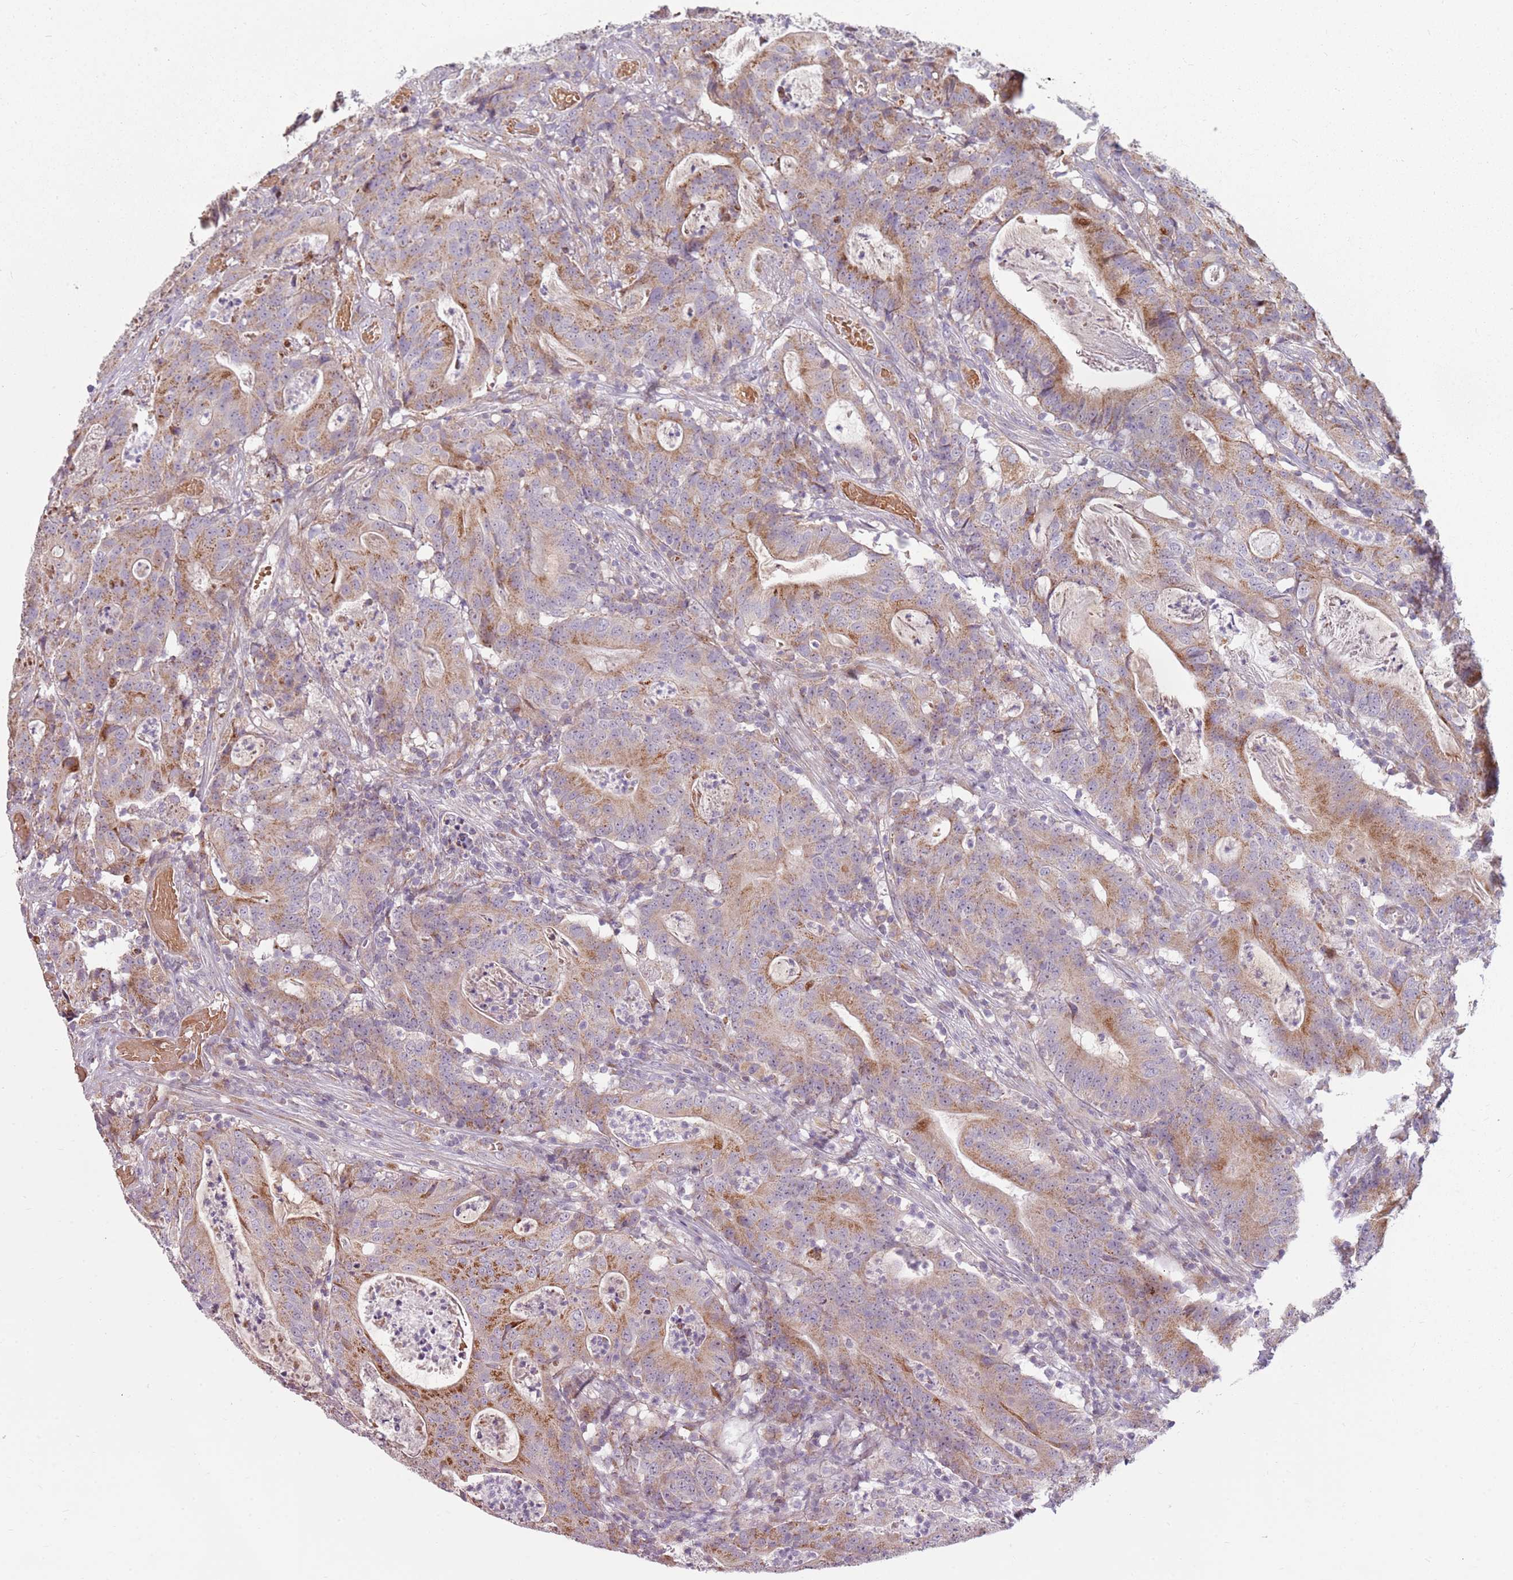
{"staining": {"intensity": "moderate", "quantity": "25%-75%", "location": "cytoplasmic/membranous"}, "tissue": "colorectal cancer", "cell_type": "Tumor cells", "image_type": "cancer", "snomed": [{"axis": "morphology", "description": "Adenocarcinoma, NOS"}, {"axis": "topography", "description": "Colon"}], "caption": "The photomicrograph reveals staining of colorectal cancer (adenocarcinoma), revealing moderate cytoplasmic/membranous protein positivity (brown color) within tumor cells.", "gene": "ZNF530", "patient": {"sex": "male", "age": 83}}